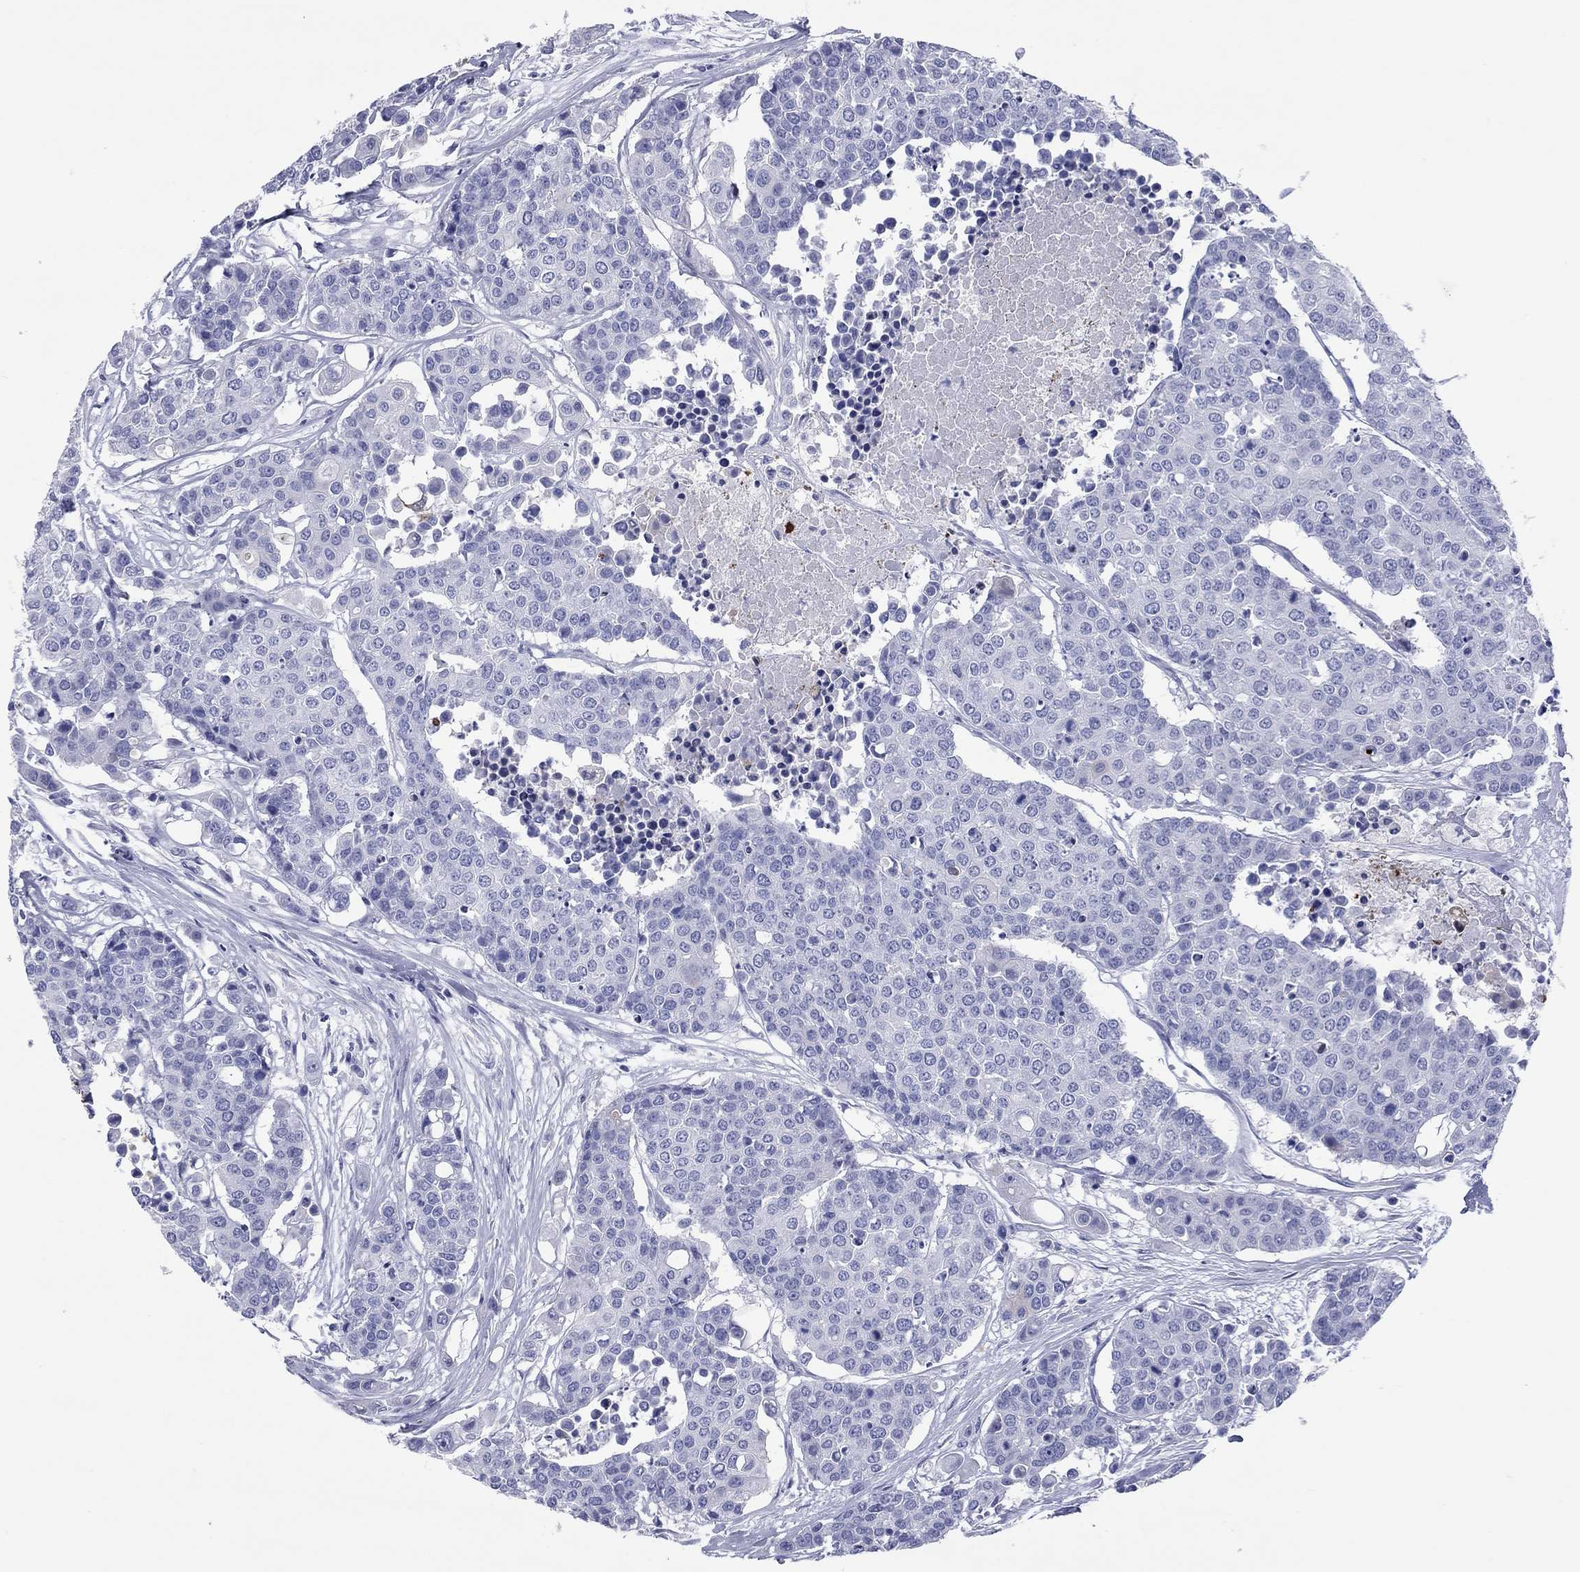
{"staining": {"intensity": "negative", "quantity": "none", "location": "none"}, "tissue": "carcinoid", "cell_type": "Tumor cells", "image_type": "cancer", "snomed": [{"axis": "morphology", "description": "Carcinoid, malignant, NOS"}, {"axis": "topography", "description": "Colon"}], "caption": "Immunohistochemistry histopathology image of neoplastic tissue: carcinoid stained with DAB shows no significant protein positivity in tumor cells. (DAB (3,3'-diaminobenzidine) immunohistochemistry (IHC) with hematoxylin counter stain).", "gene": "CCNA1", "patient": {"sex": "male", "age": 81}}